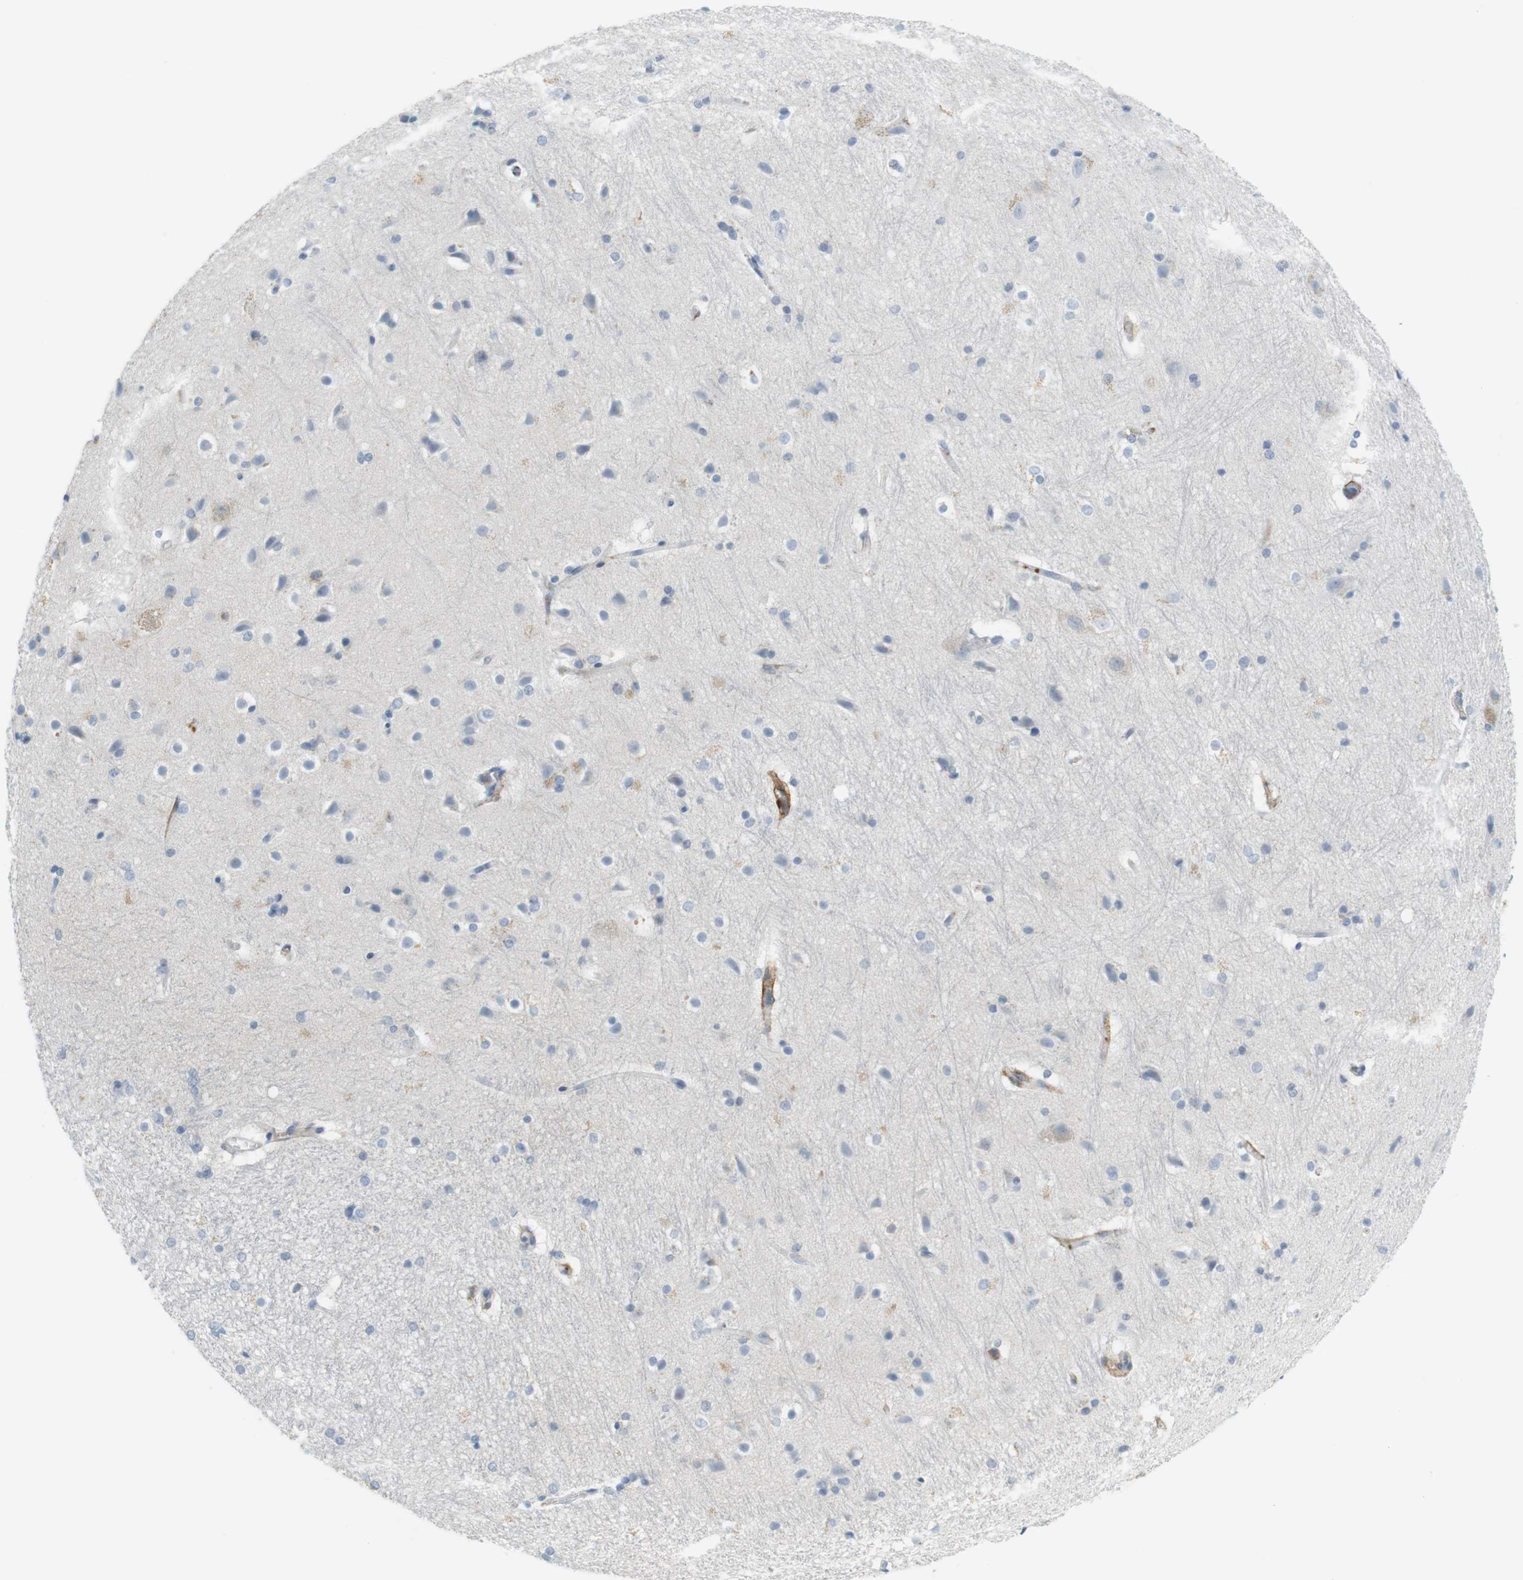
{"staining": {"intensity": "negative", "quantity": "none", "location": "none"}, "tissue": "hippocampus", "cell_type": "Glial cells", "image_type": "normal", "snomed": [{"axis": "morphology", "description": "Normal tissue, NOS"}, {"axis": "topography", "description": "Hippocampus"}], "caption": "IHC of unremarkable human hippocampus reveals no positivity in glial cells.", "gene": "F2R", "patient": {"sex": "female", "age": 19}}